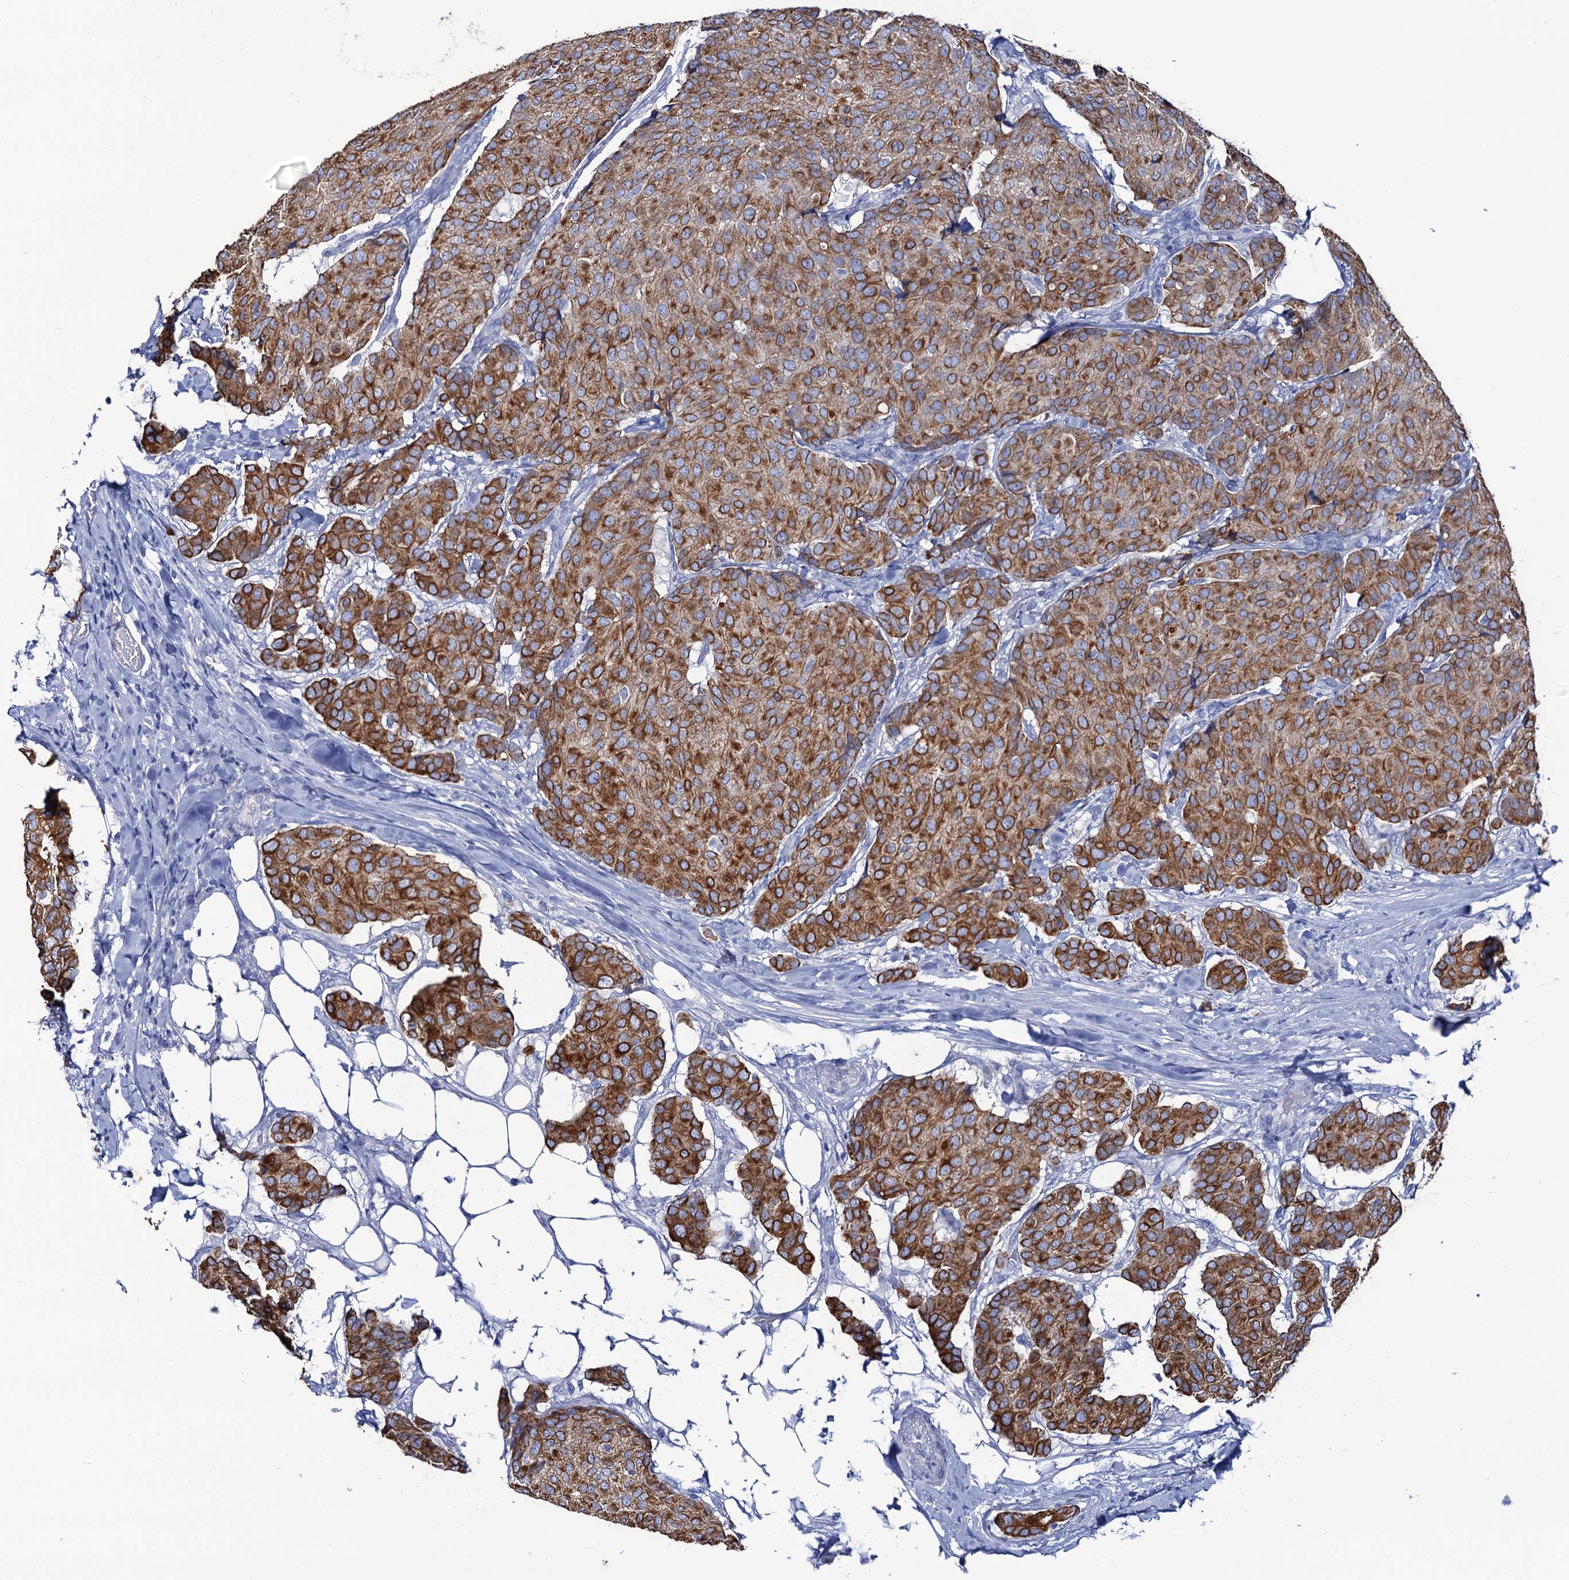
{"staining": {"intensity": "strong", "quantity": ">75%", "location": "cytoplasmic/membranous"}, "tissue": "breast cancer", "cell_type": "Tumor cells", "image_type": "cancer", "snomed": [{"axis": "morphology", "description": "Duct carcinoma"}, {"axis": "topography", "description": "Breast"}], "caption": "Immunohistochemical staining of breast cancer (invasive ductal carcinoma) displays high levels of strong cytoplasmic/membranous expression in approximately >75% of tumor cells. Using DAB (3,3'-diaminobenzidine) (brown) and hematoxylin (blue) stains, captured at high magnification using brightfield microscopy.", "gene": "RAB3IP", "patient": {"sex": "female", "age": 75}}